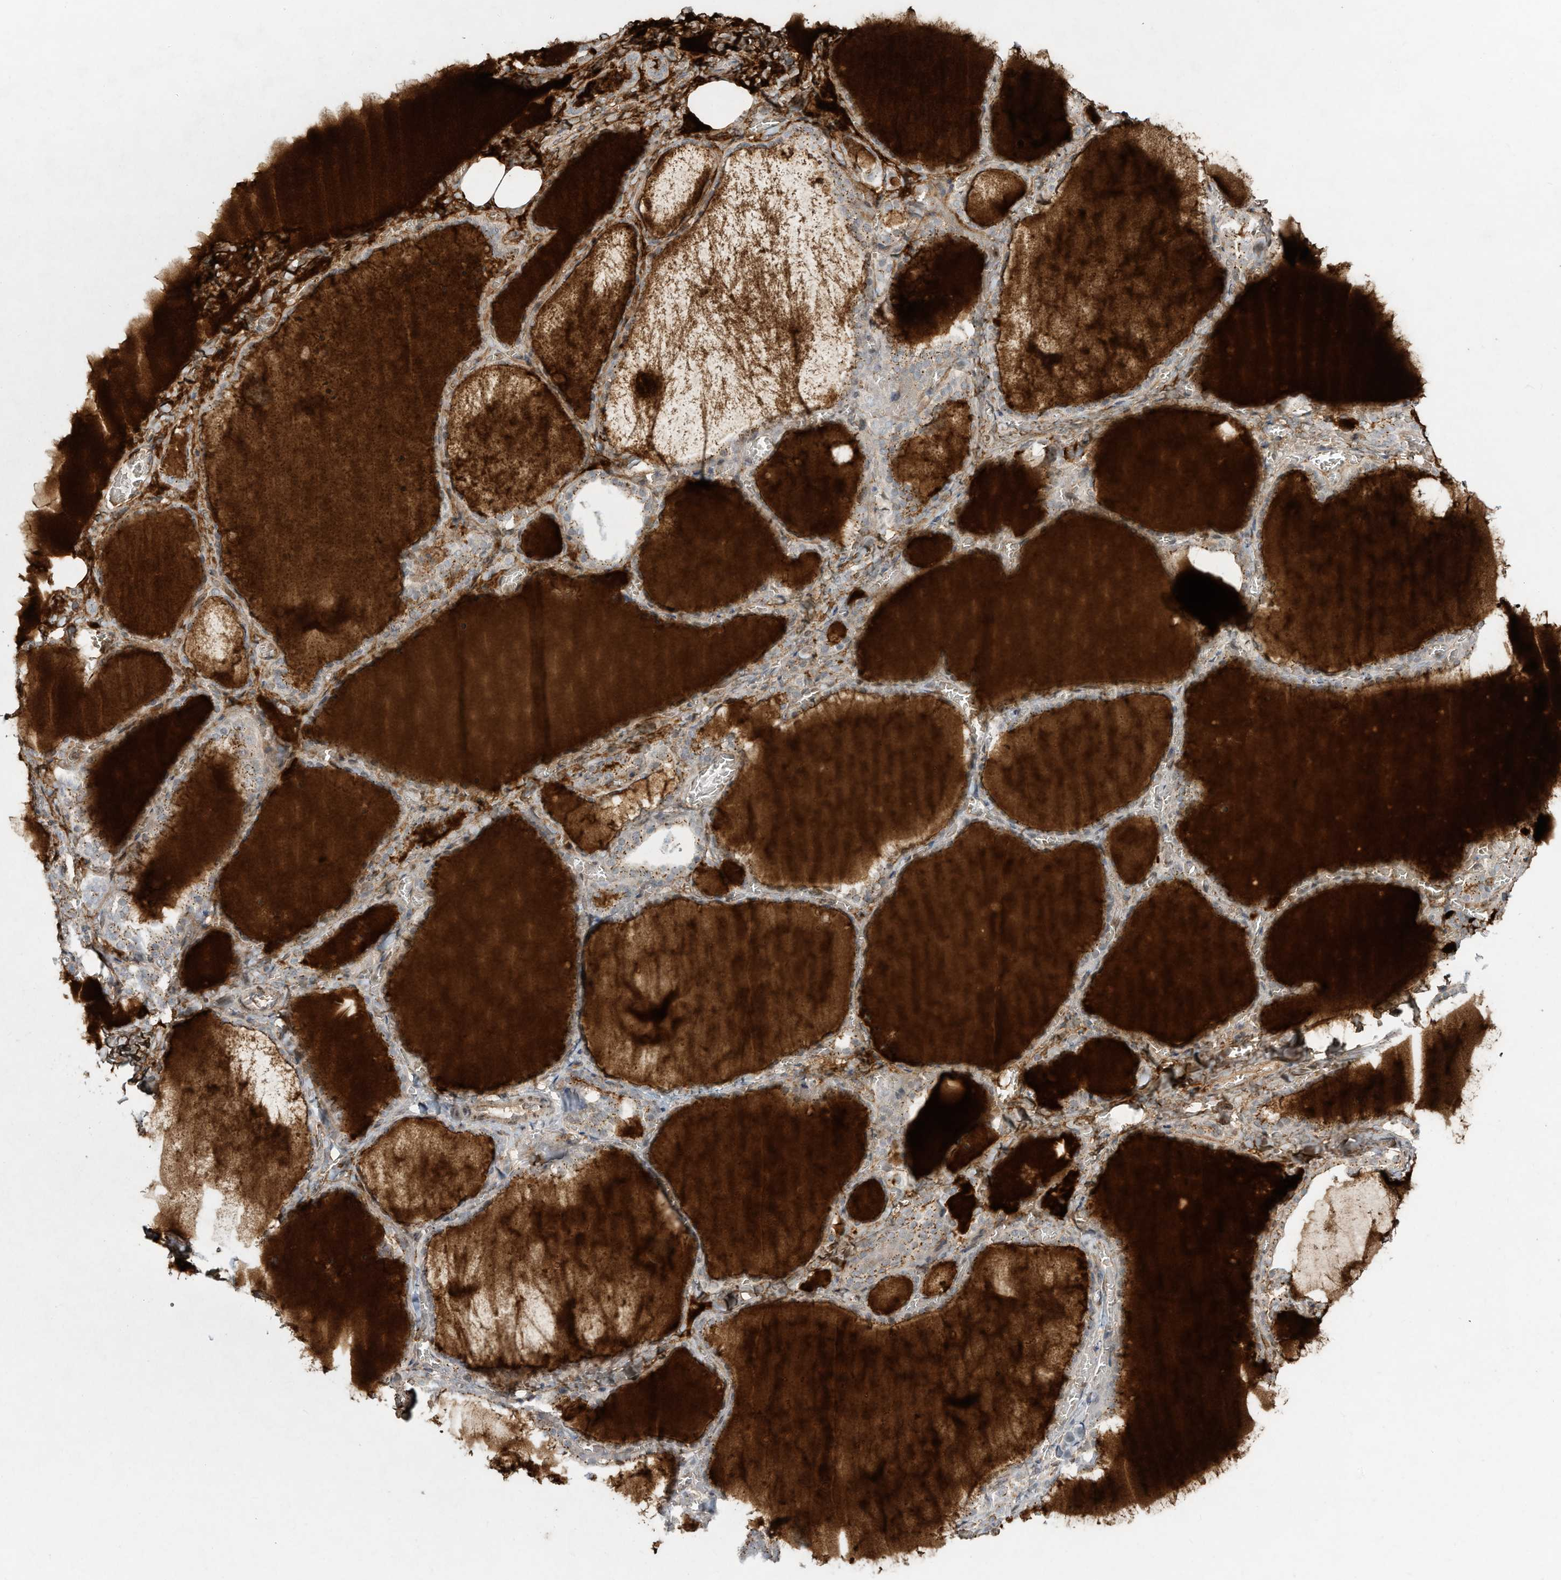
{"staining": {"intensity": "strong", "quantity": ">75%", "location": "cytoplasmic/membranous"}, "tissue": "thyroid gland", "cell_type": "Glandular cells", "image_type": "normal", "snomed": [{"axis": "morphology", "description": "Normal tissue, NOS"}, {"axis": "topography", "description": "Thyroid gland"}], "caption": "The micrograph shows immunohistochemical staining of normal thyroid gland. There is strong cytoplasmic/membranous expression is appreciated in approximately >75% of glandular cells. (DAB IHC, brown staining for protein, blue staining for nuclei).", "gene": "CUX1", "patient": {"sex": "female", "age": 22}}